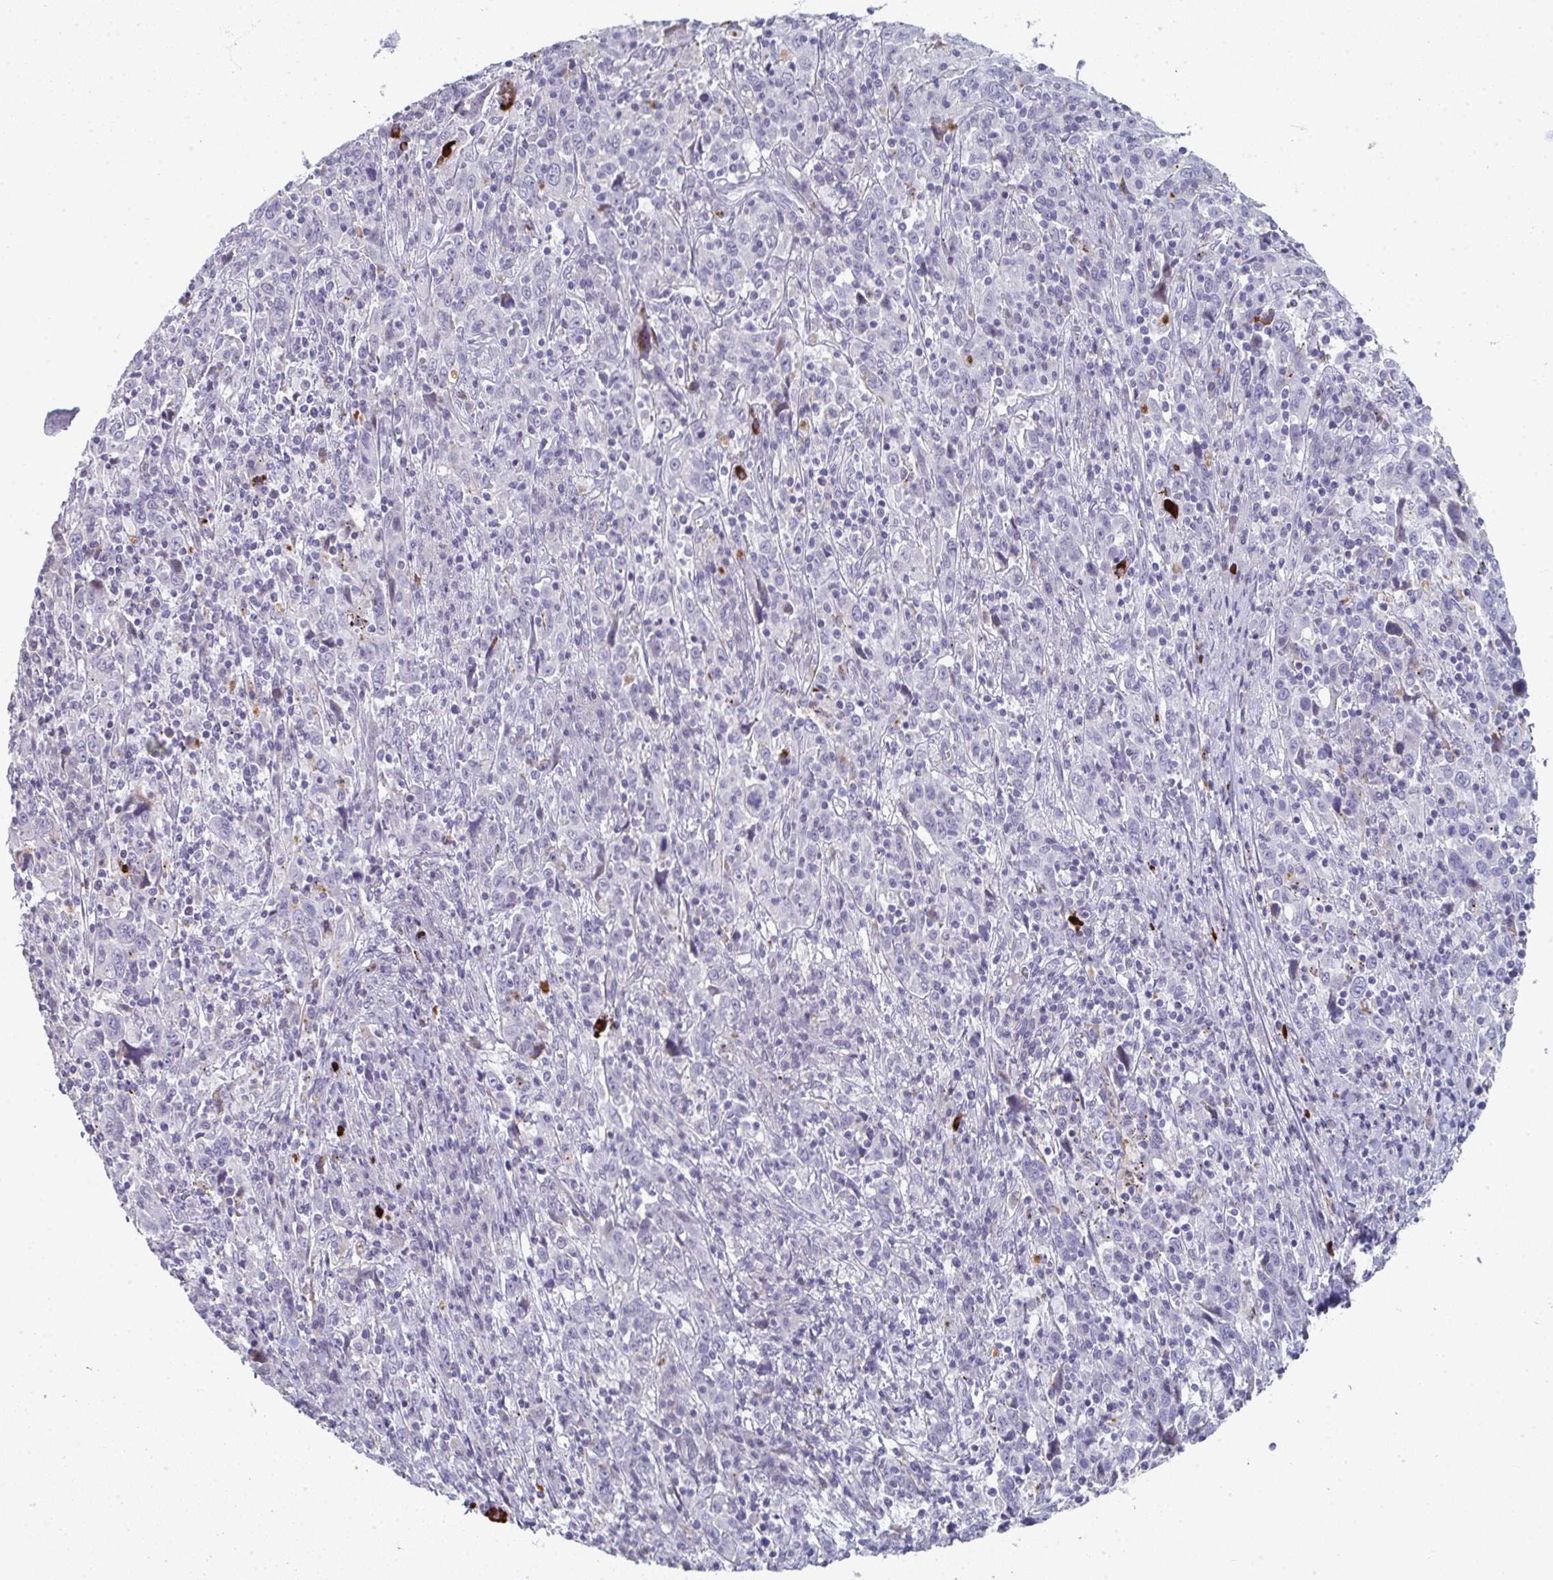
{"staining": {"intensity": "negative", "quantity": "none", "location": "none"}, "tissue": "cervical cancer", "cell_type": "Tumor cells", "image_type": "cancer", "snomed": [{"axis": "morphology", "description": "Squamous cell carcinoma, NOS"}, {"axis": "topography", "description": "Cervix"}], "caption": "The histopathology image displays no significant positivity in tumor cells of cervical cancer (squamous cell carcinoma).", "gene": "A1CF", "patient": {"sex": "female", "age": 46}}